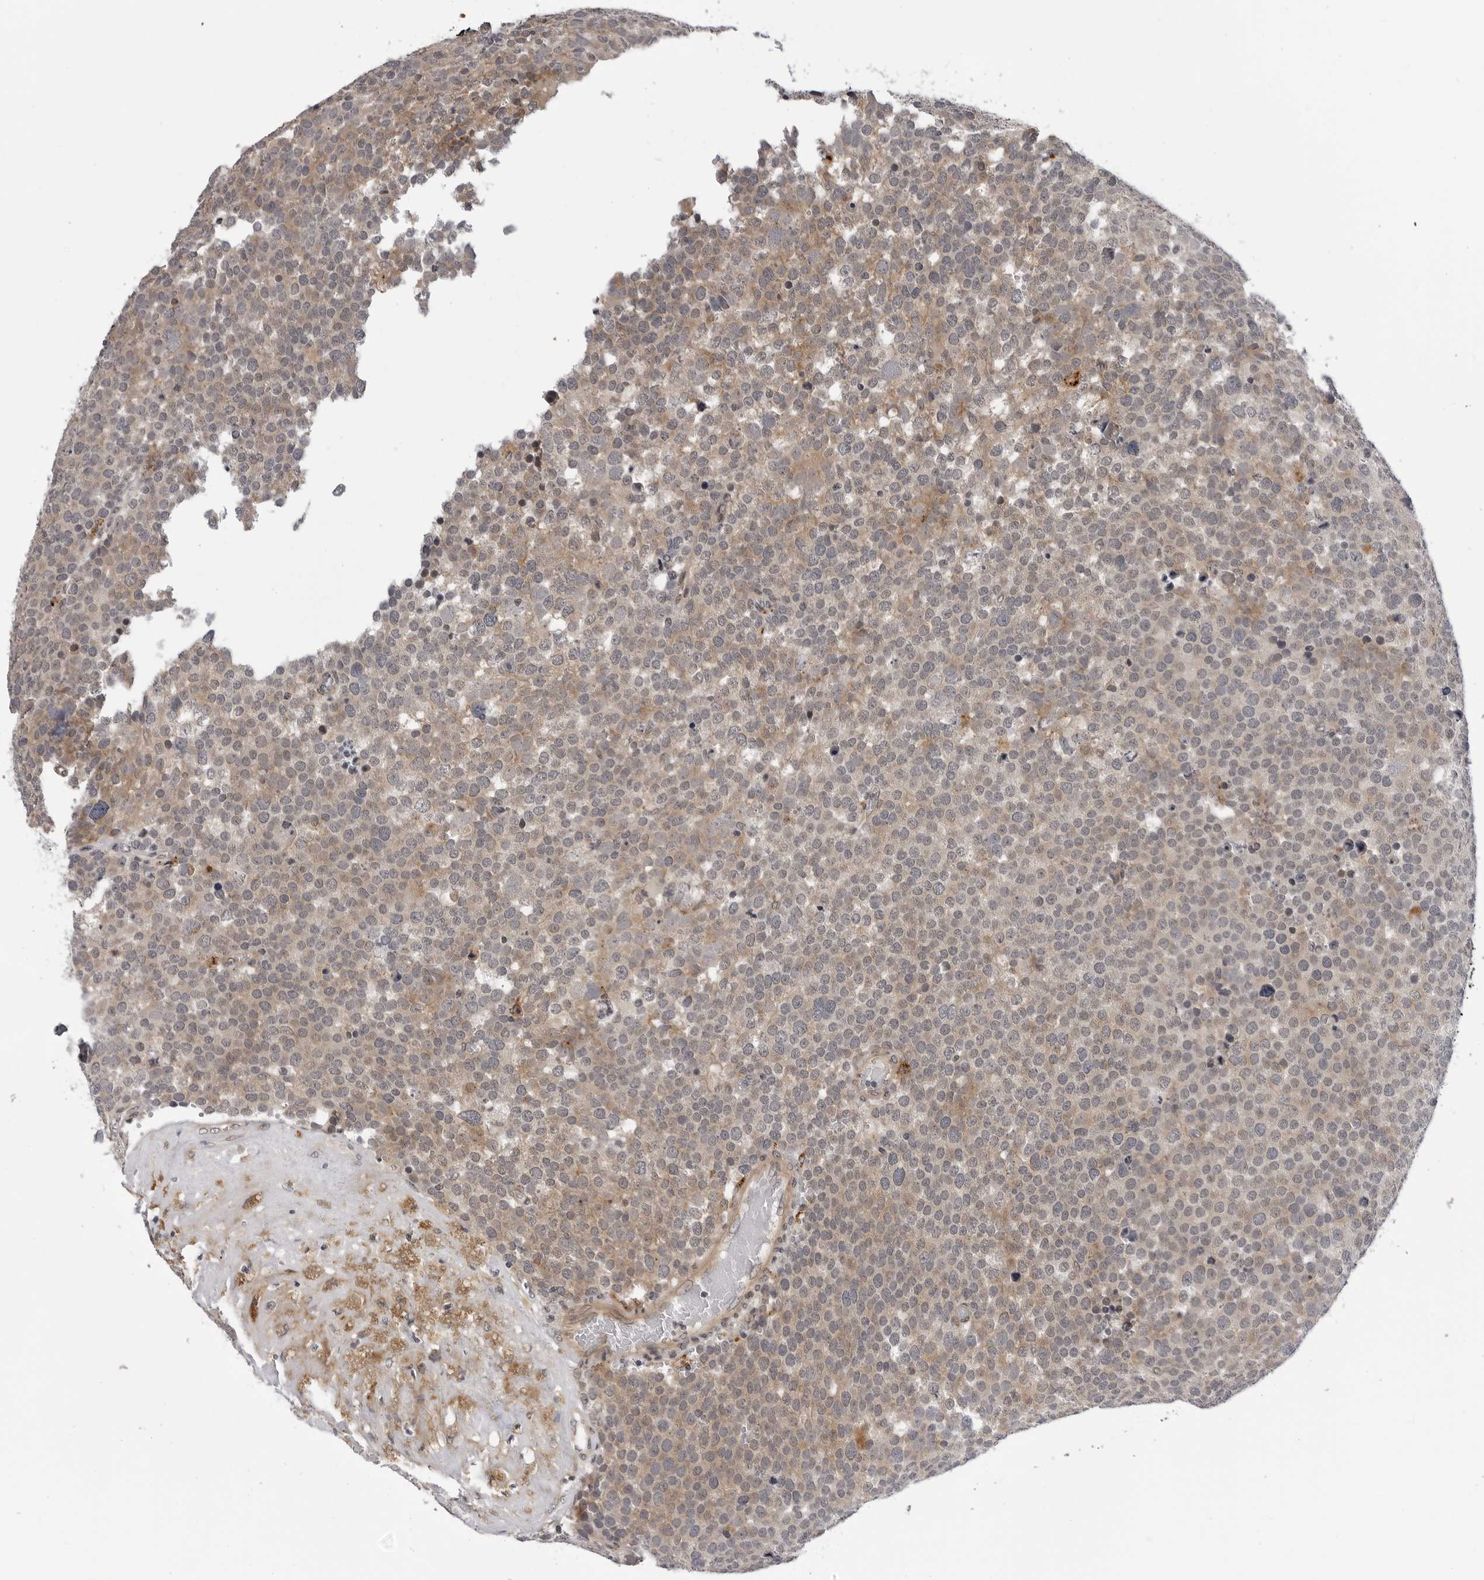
{"staining": {"intensity": "weak", "quantity": ">75%", "location": "cytoplasmic/membranous"}, "tissue": "testis cancer", "cell_type": "Tumor cells", "image_type": "cancer", "snomed": [{"axis": "morphology", "description": "Seminoma, NOS"}, {"axis": "topography", "description": "Testis"}], "caption": "Immunohistochemical staining of human testis cancer reveals low levels of weak cytoplasmic/membranous protein expression in about >75% of tumor cells. Ihc stains the protein of interest in brown and the nuclei are stained blue.", "gene": "KIAA1614", "patient": {"sex": "male", "age": 71}}